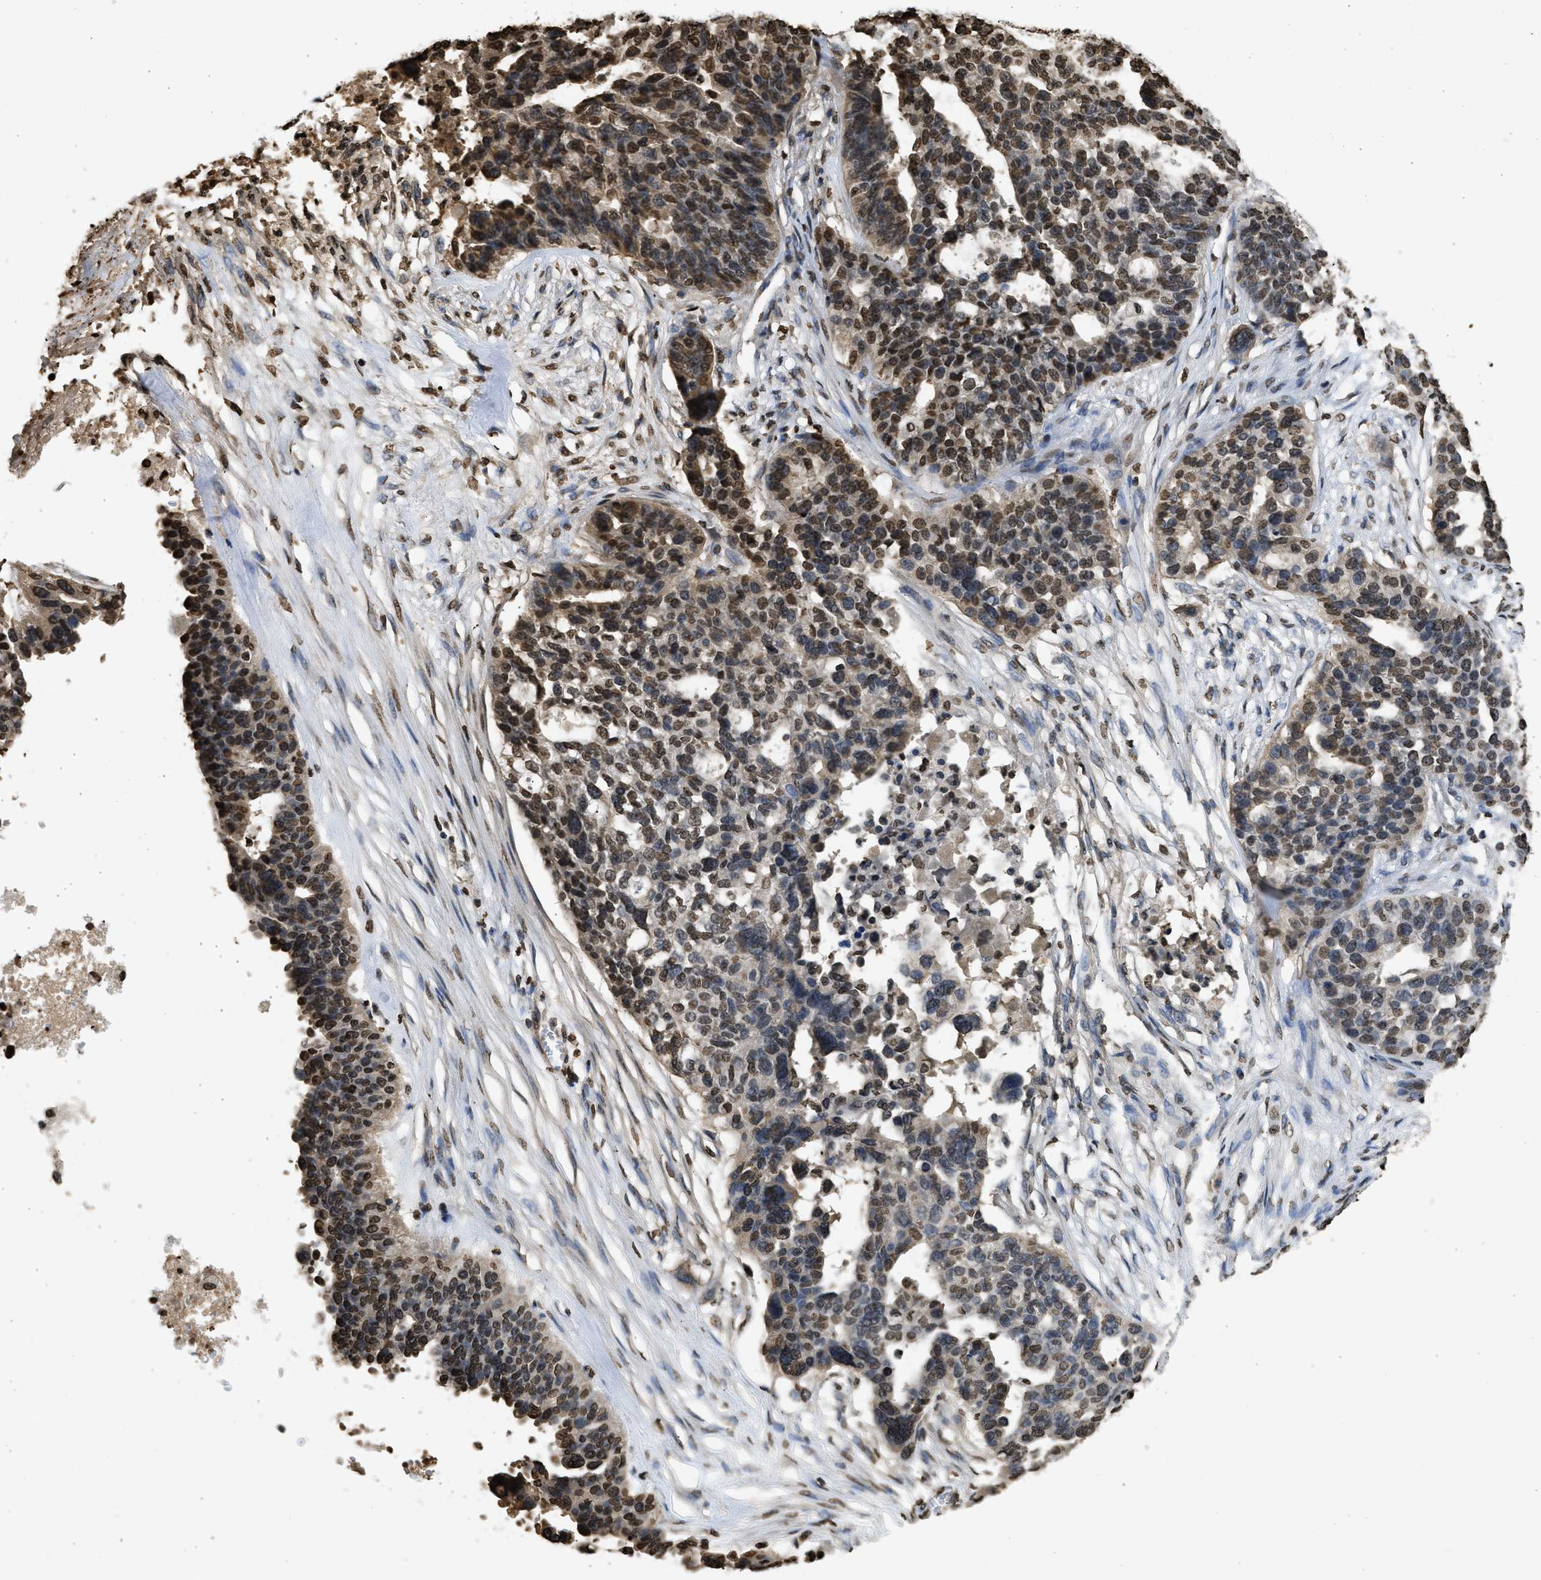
{"staining": {"intensity": "strong", "quantity": ">75%", "location": "nuclear"}, "tissue": "ovarian cancer", "cell_type": "Tumor cells", "image_type": "cancer", "snomed": [{"axis": "morphology", "description": "Cystadenocarcinoma, serous, NOS"}, {"axis": "topography", "description": "Ovary"}], "caption": "A high amount of strong nuclear positivity is identified in approximately >75% of tumor cells in ovarian cancer (serous cystadenocarcinoma) tissue.", "gene": "RRAGC", "patient": {"sex": "female", "age": 59}}